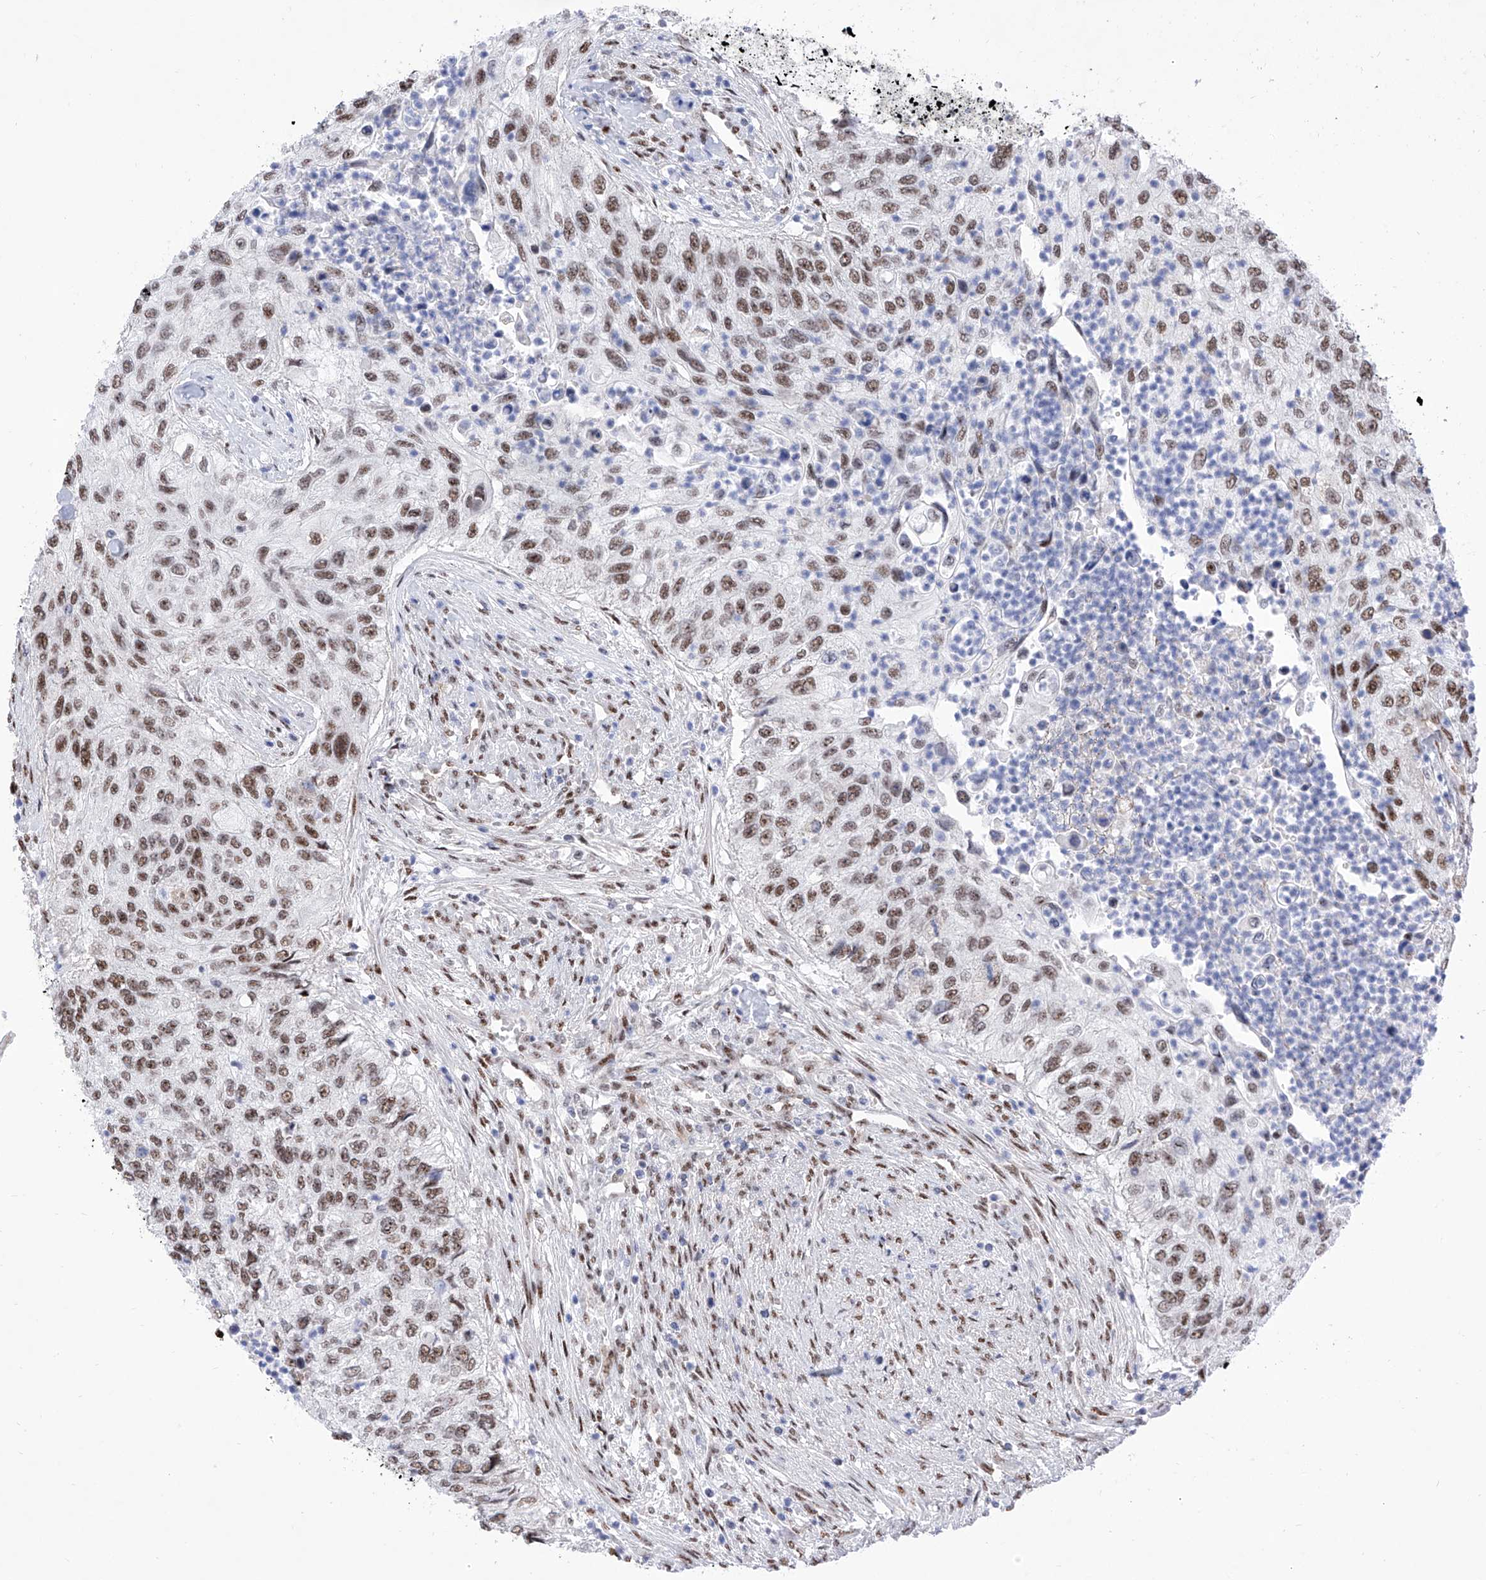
{"staining": {"intensity": "moderate", "quantity": ">75%", "location": "nuclear"}, "tissue": "urothelial cancer", "cell_type": "Tumor cells", "image_type": "cancer", "snomed": [{"axis": "morphology", "description": "Urothelial carcinoma, High grade"}, {"axis": "topography", "description": "Urinary bladder"}], "caption": "The immunohistochemical stain shows moderate nuclear expression in tumor cells of urothelial cancer tissue.", "gene": "ATN1", "patient": {"sex": "female", "age": 60}}